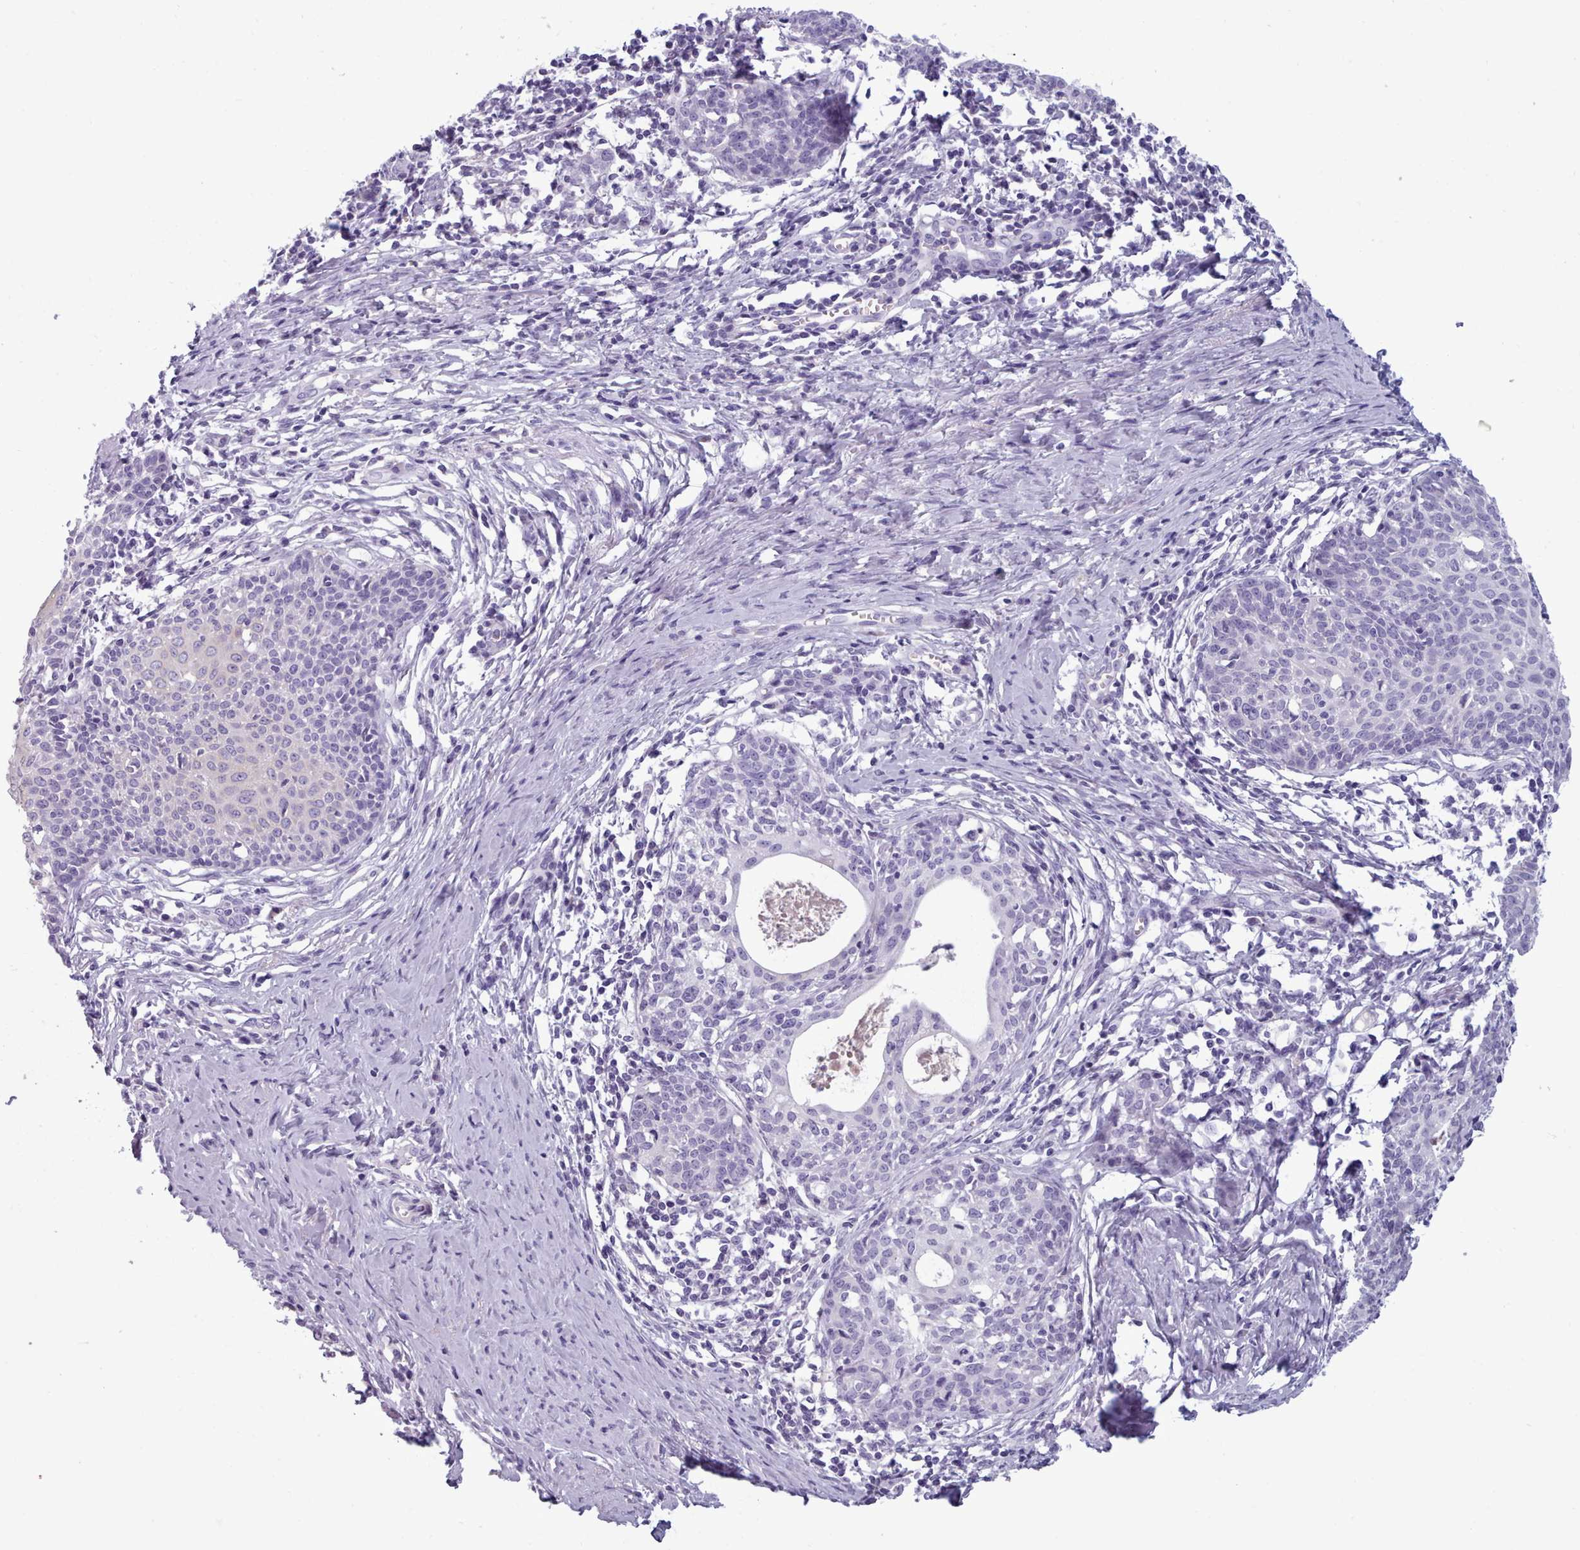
{"staining": {"intensity": "negative", "quantity": "none", "location": "none"}, "tissue": "cervical cancer", "cell_type": "Tumor cells", "image_type": "cancer", "snomed": [{"axis": "morphology", "description": "Squamous cell carcinoma, NOS"}, {"axis": "topography", "description": "Cervix"}], "caption": "Squamous cell carcinoma (cervical) stained for a protein using immunohistochemistry exhibits no positivity tumor cells.", "gene": "ZNF43", "patient": {"sex": "female", "age": 52}}